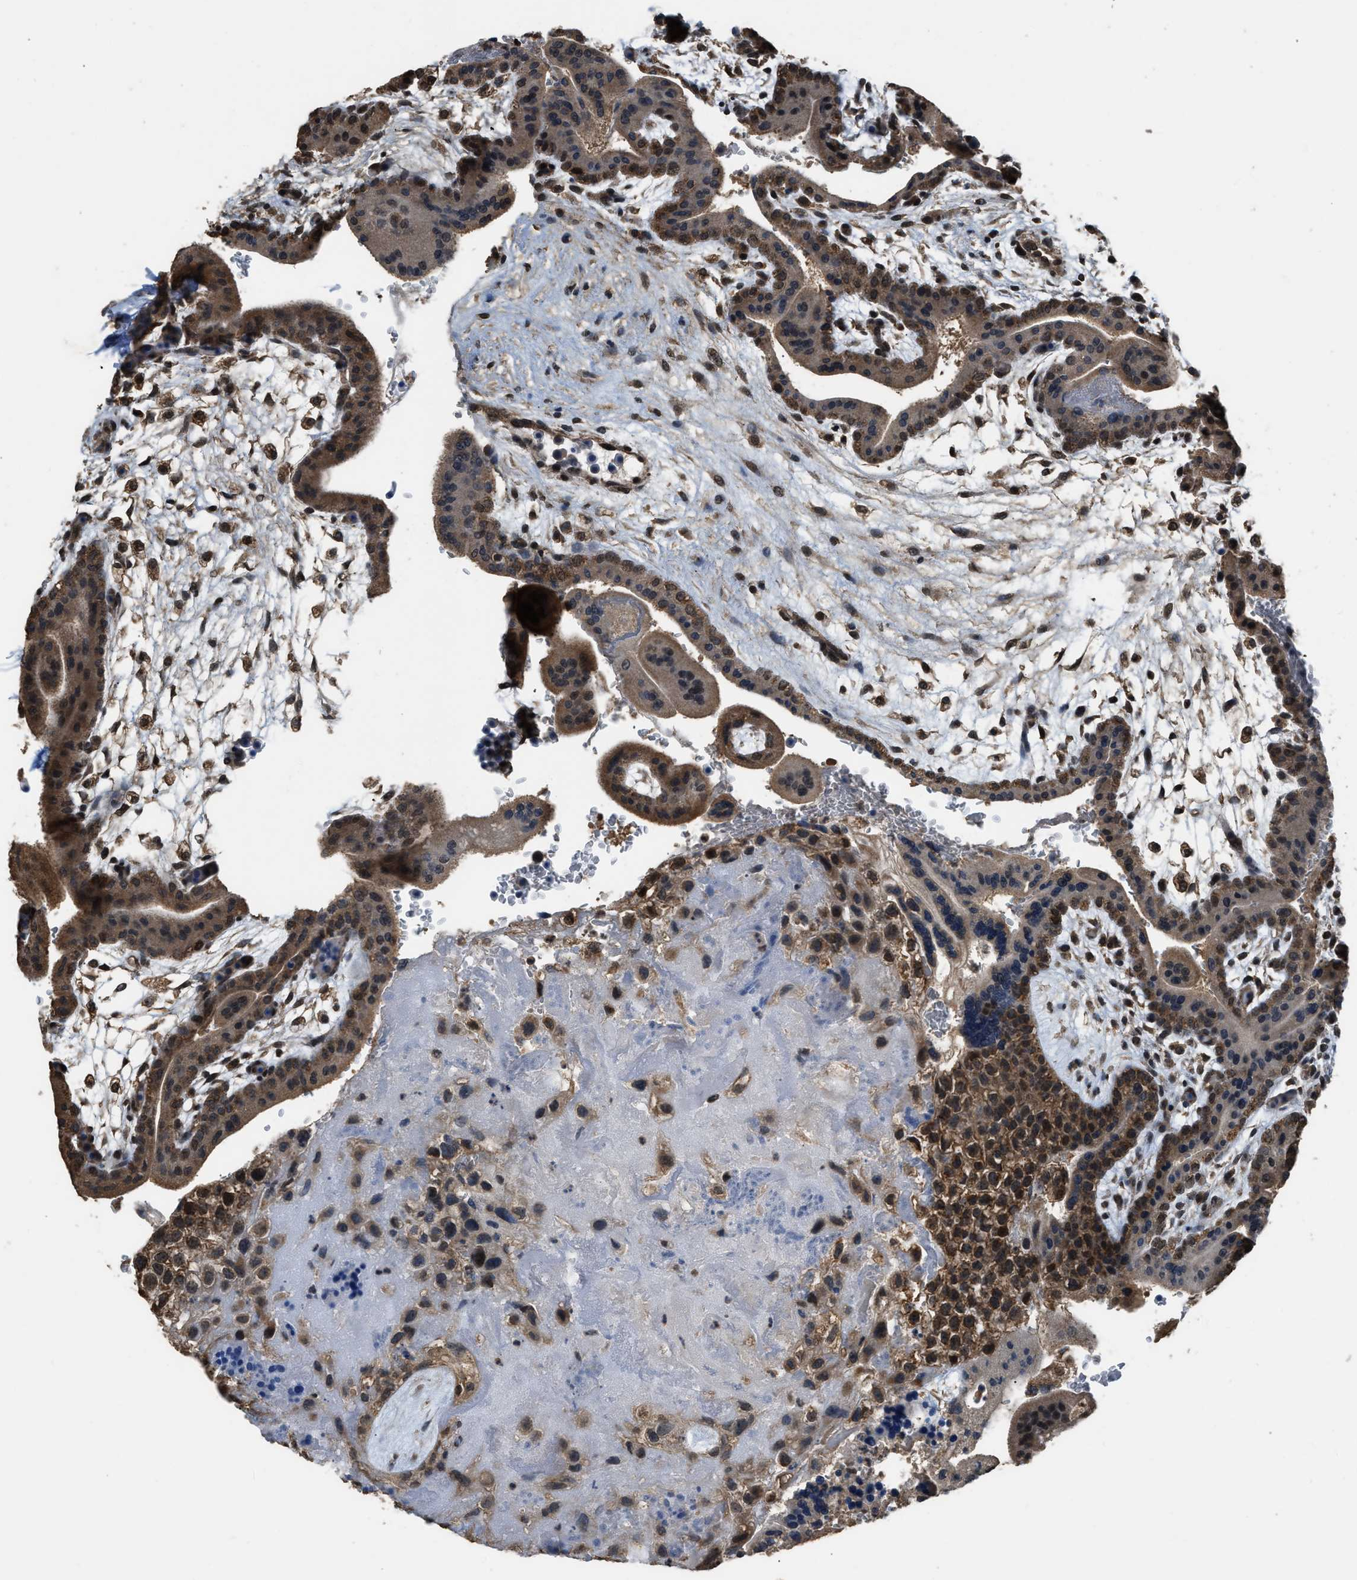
{"staining": {"intensity": "moderate", "quantity": ">75%", "location": "cytoplasmic/membranous"}, "tissue": "placenta", "cell_type": "Decidual cells", "image_type": "normal", "snomed": [{"axis": "morphology", "description": "Normal tissue, NOS"}, {"axis": "topography", "description": "Placenta"}], "caption": "Moderate cytoplasmic/membranous protein positivity is seen in about >75% of decidual cells in placenta. The staining was performed using DAB to visualize the protein expression in brown, while the nuclei were stained in blue with hematoxylin (Magnification: 20x).", "gene": "DENND6B", "patient": {"sex": "female", "age": 35}}